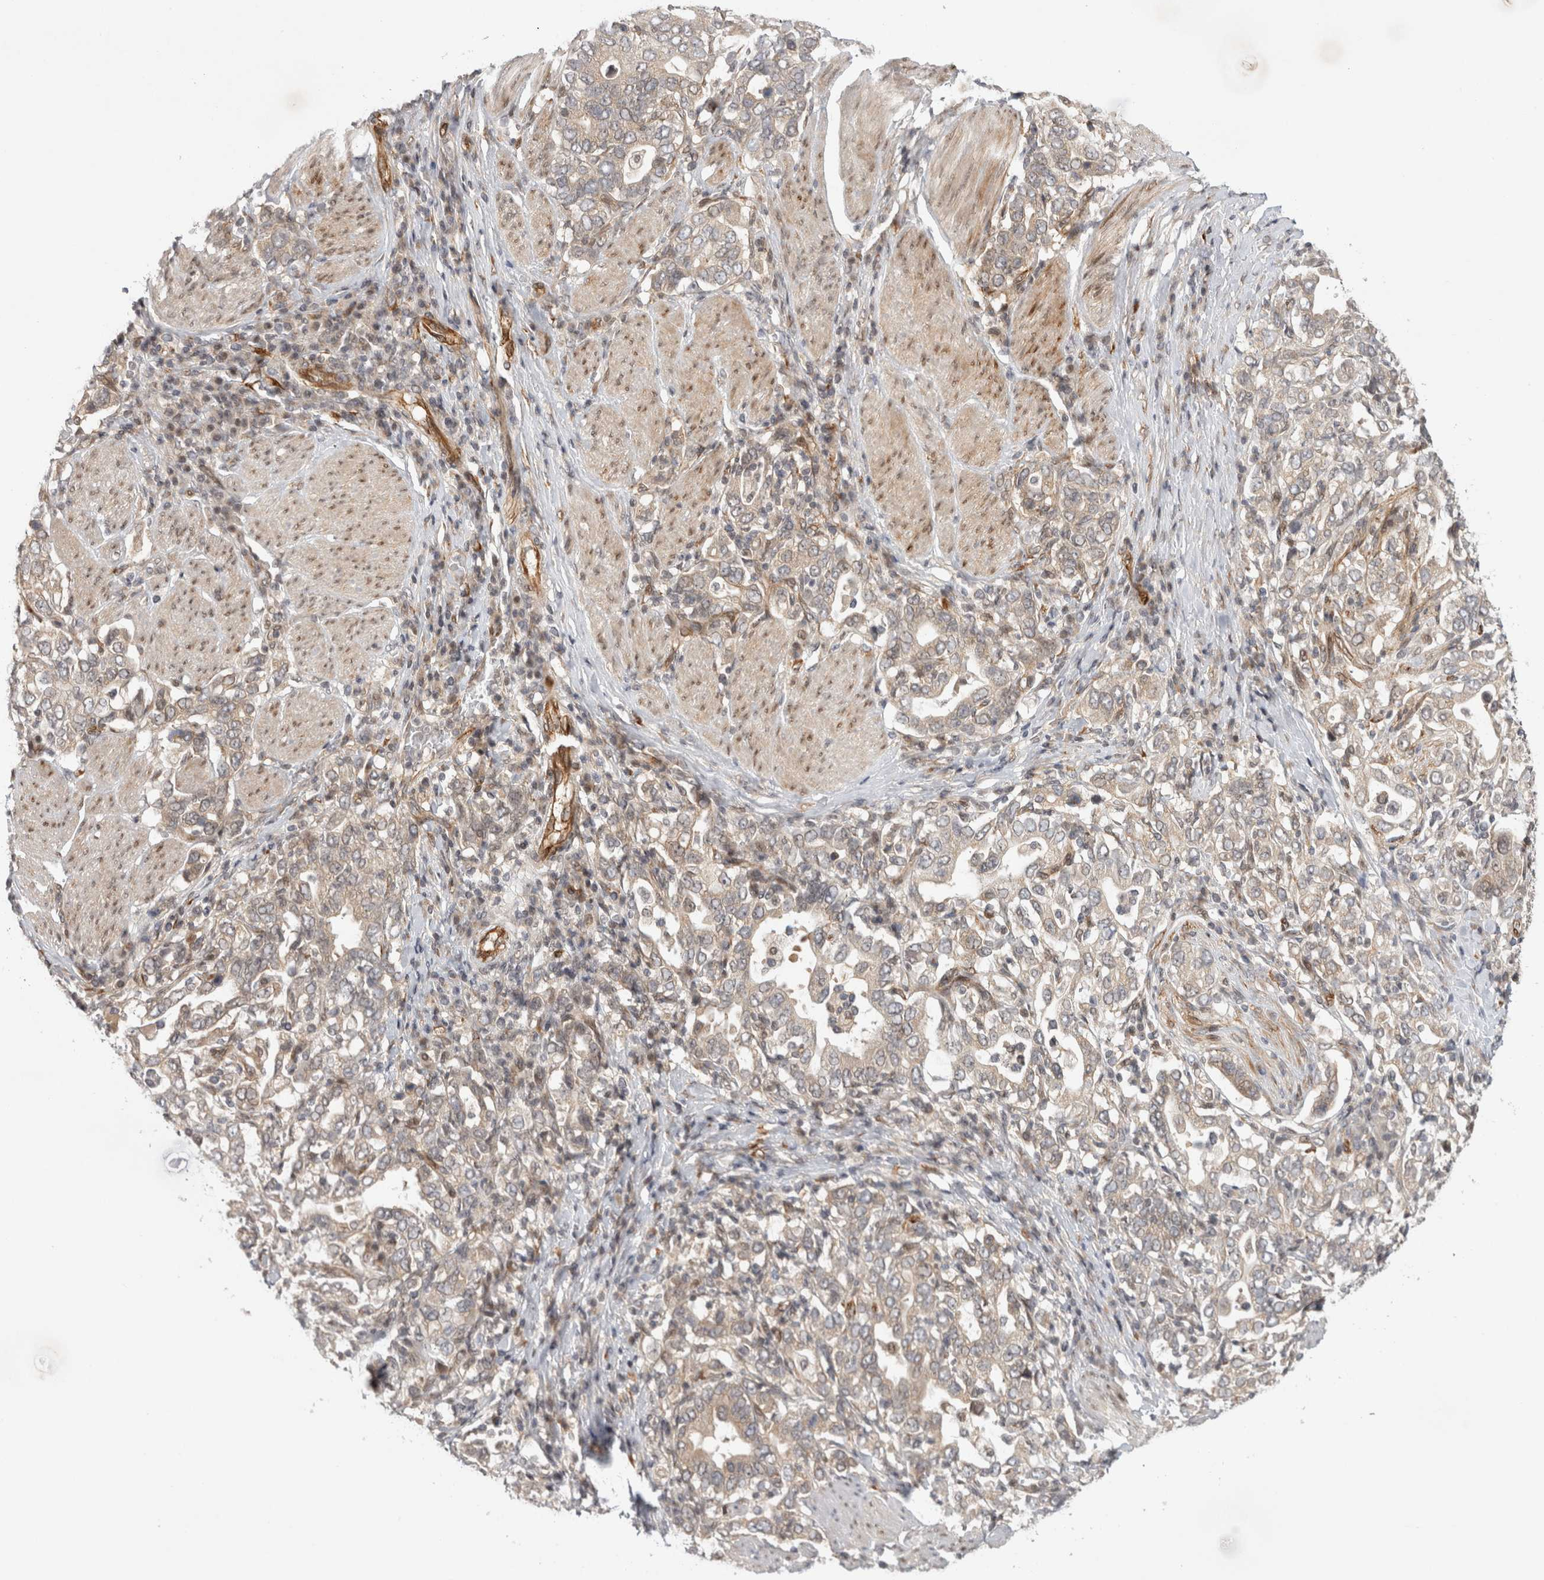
{"staining": {"intensity": "weak", "quantity": ">75%", "location": "cytoplasmic/membranous"}, "tissue": "stomach cancer", "cell_type": "Tumor cells", "image_type": "cancer", "snomed": [{"axis": "morphology", "description": "Adenocarcinoma, NOS"}, {"axis": "topography", "description": "Stomach, upper"}], "caption": "An image of human stomach cancer (adenocarcinoma) stained for a protein shows weak cytoplasmic/membranous brown staining in tumor cells.", "gene": "ZNF318", "patient": {"sex": "male", "age": 62}}